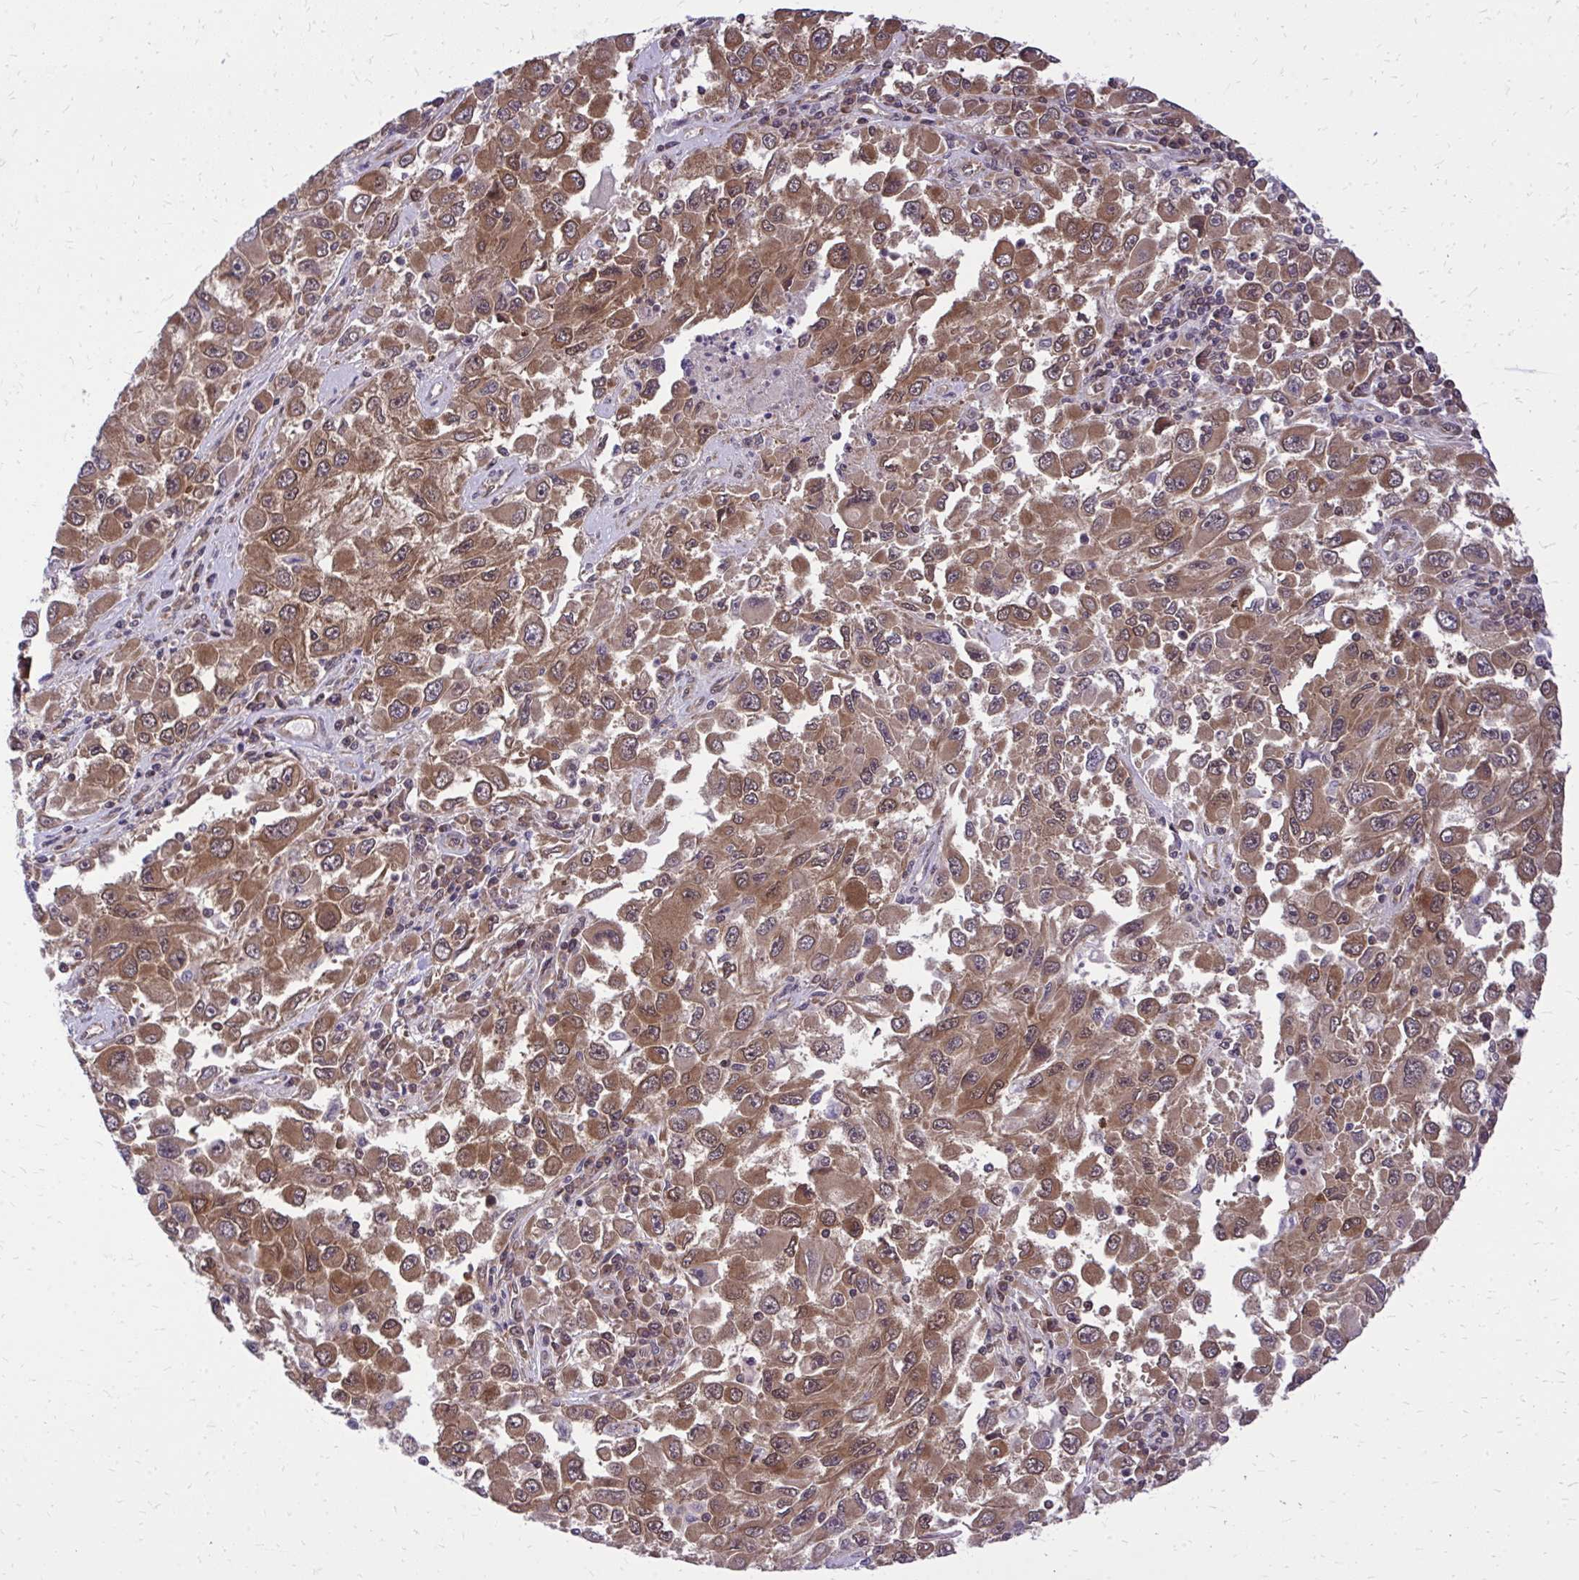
{"staining": {"intensity": "strong", "quantity": ">75%", "location": "cytoplasmic/membranous"}, "tissue": "melanoma", "cell_type": "Tumor cells", "image_type": "cancer", "snomed": [{"axis": "morphology", "description": "Malignant melanoma, Metastatic site"}, {"axis": "topography", "description": "Lymph node"}], "caption": "IHC staining of malignant melanoma (metastatic site), which demonstrates high levels of strong cytoplasmic/membranous positivity in about >75% of tumor cells indicating strong cytoplasmic/membranous protein expression. The staining was performed using DAB (brown) for protein detection and nuclei were counterstained in hematoxylin (blue).", "gene": "PPP5C", "patient": {"sex": "female", "age": 67}}